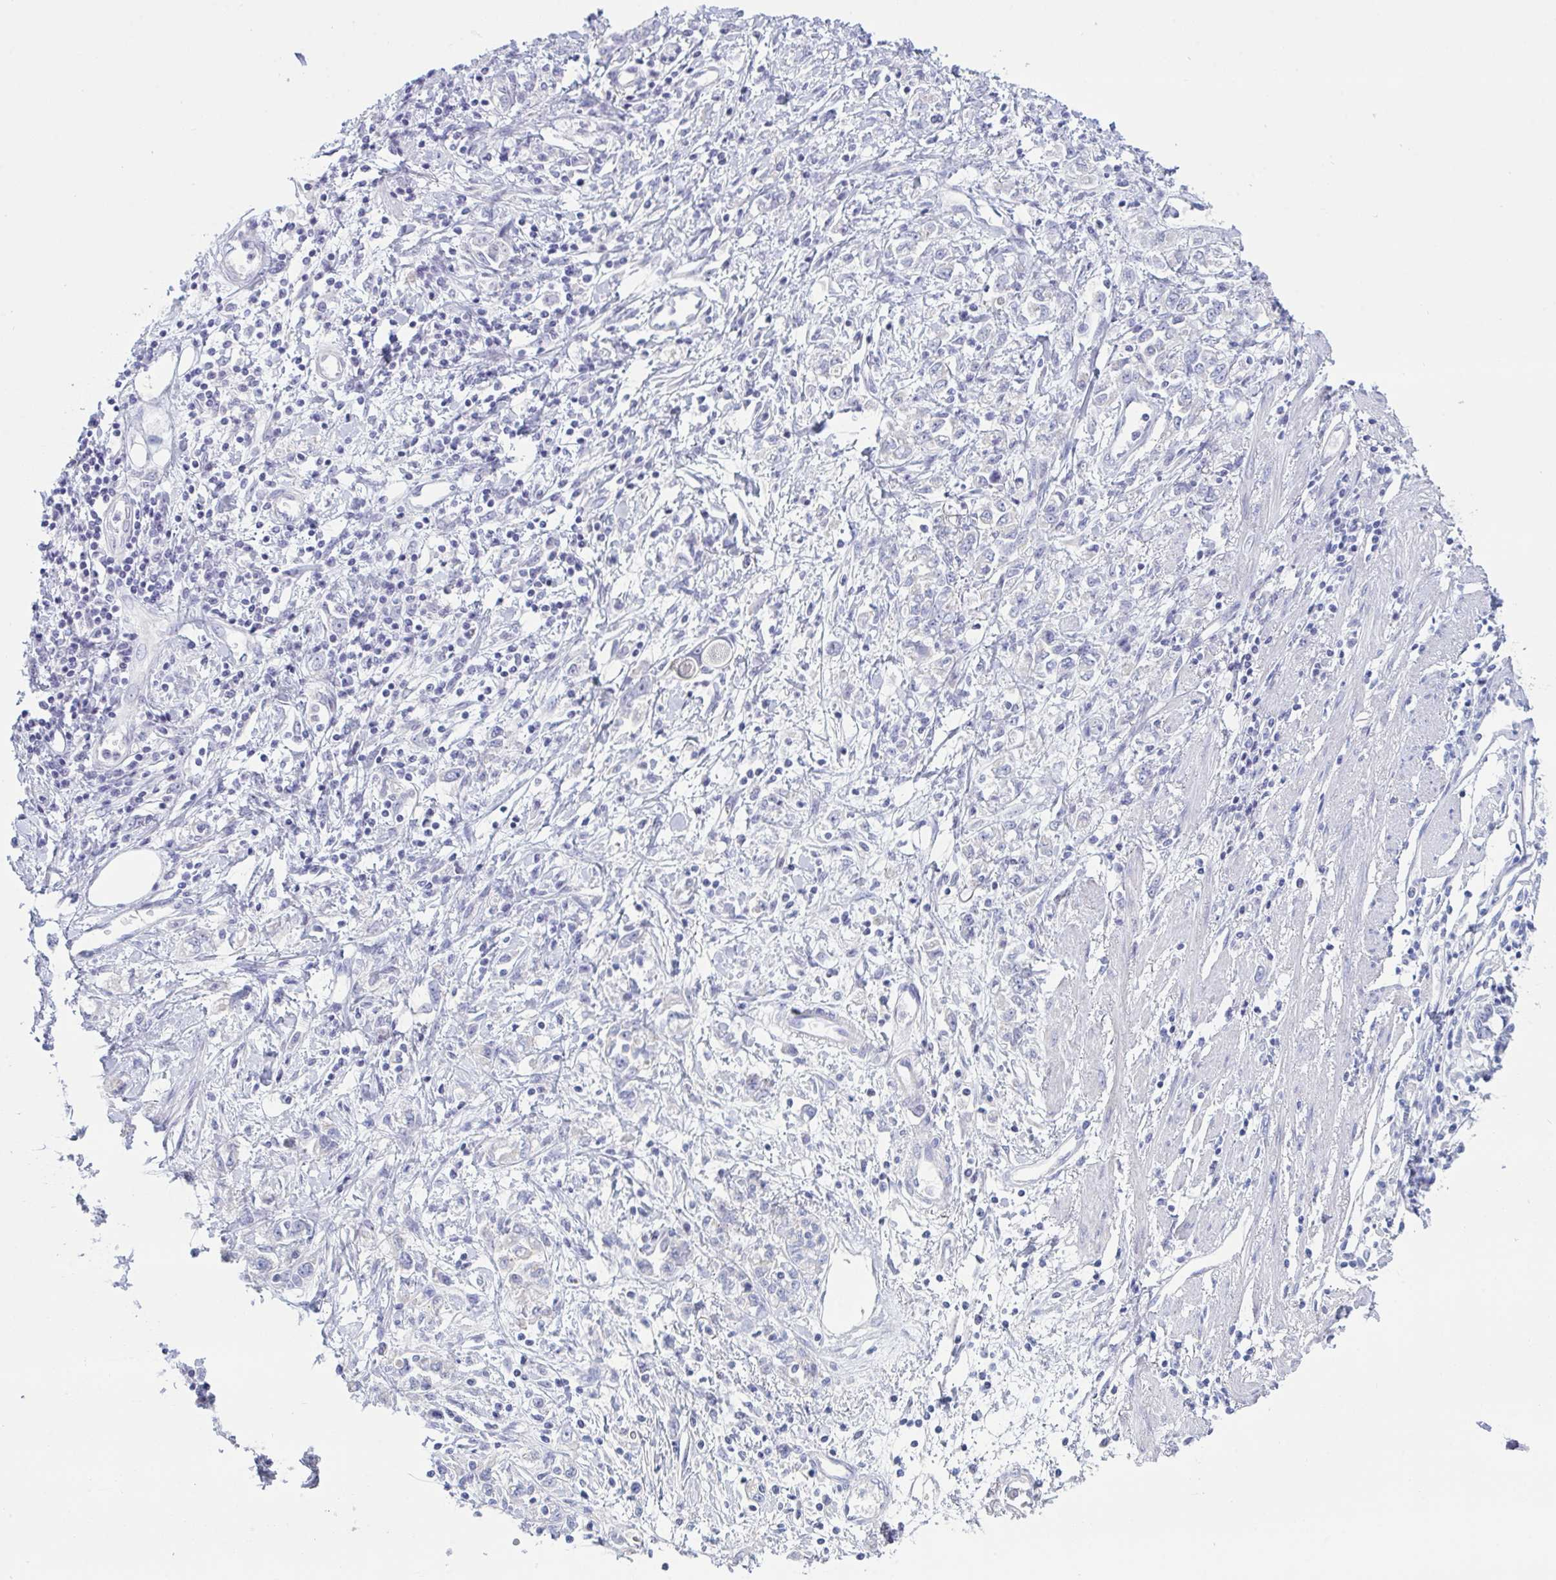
{"staining": {"intensity": "negative", "quantity": "none", "location": "none"}, "tissue": "stomach cancer", "cell_type": "Tumor cells", "image_type": "cancer", "snomed": [{"axis": "morphology", "description": "Adenocarcinoma, NOS"}, {"axis": "topography", "description": "Stomach"}], "caption": "Immunohistochemistry of human stomach cancer exhibits no positivity in tumor cells.", "gene": "NAA30", "patient": {"sex": "female", "age": 76}}